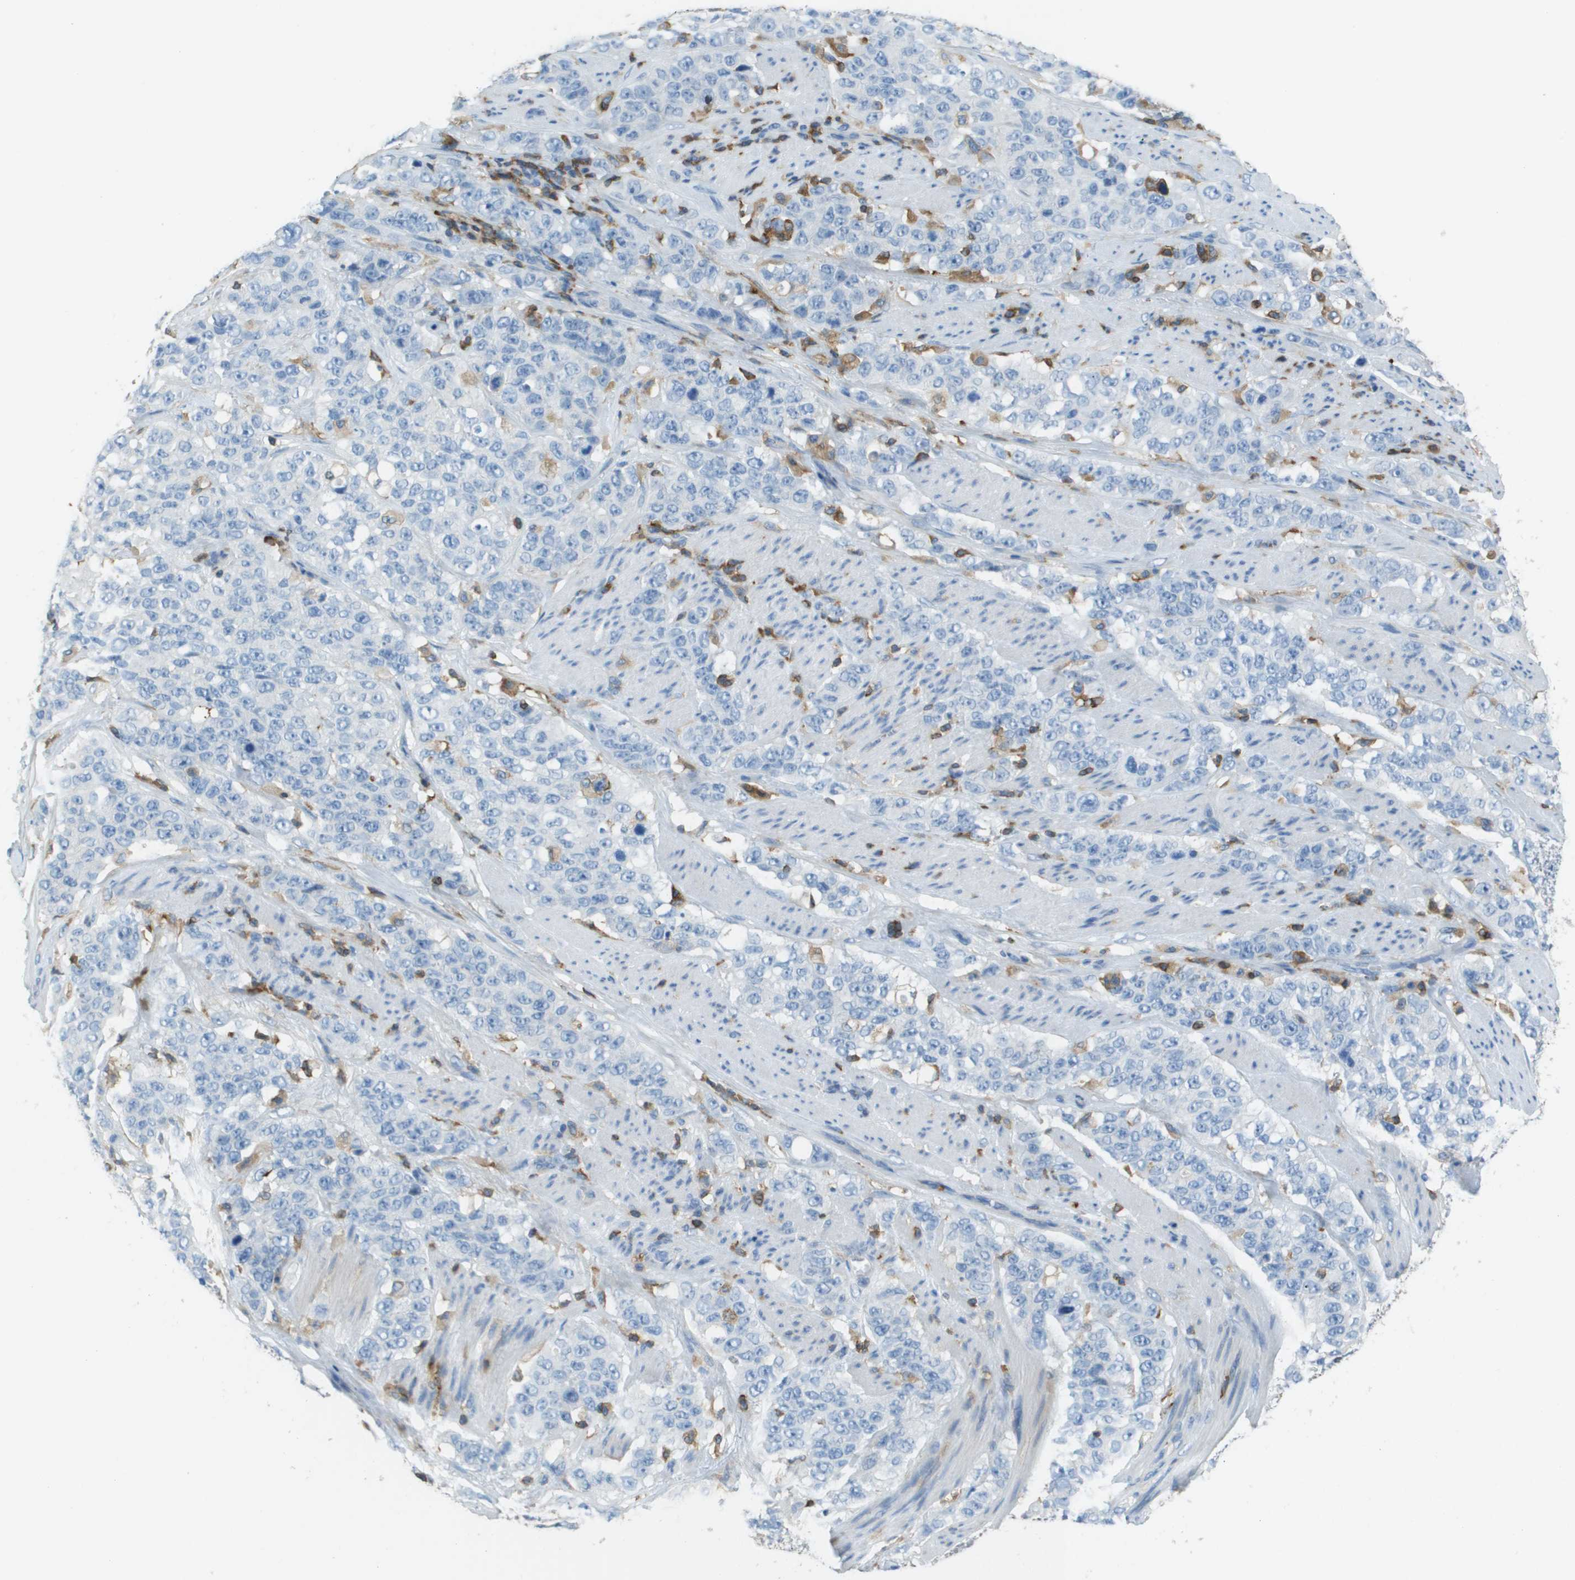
{"staining": {"intensity": "negative", "quantity": "none", "location": "none"}, "tissue": "stomach cancer", "cell_type": "Tumor cells", "image_type": "cancer", "snomed": [{"axis": "morphology", "description": "Adenocarcinoma, NOS"}, {"axis": "topography", "description": "Stomach"}], "caption": "This image is of adenocarcinoma (stomach) stained with immunohistochemistry (IHC) to label a protein in brown with the nuclei are counter-stained blue. There is no positivity in tumor cells.", "gene": "APBB1IP", "patient": {"sex": "male", "age": 48}}